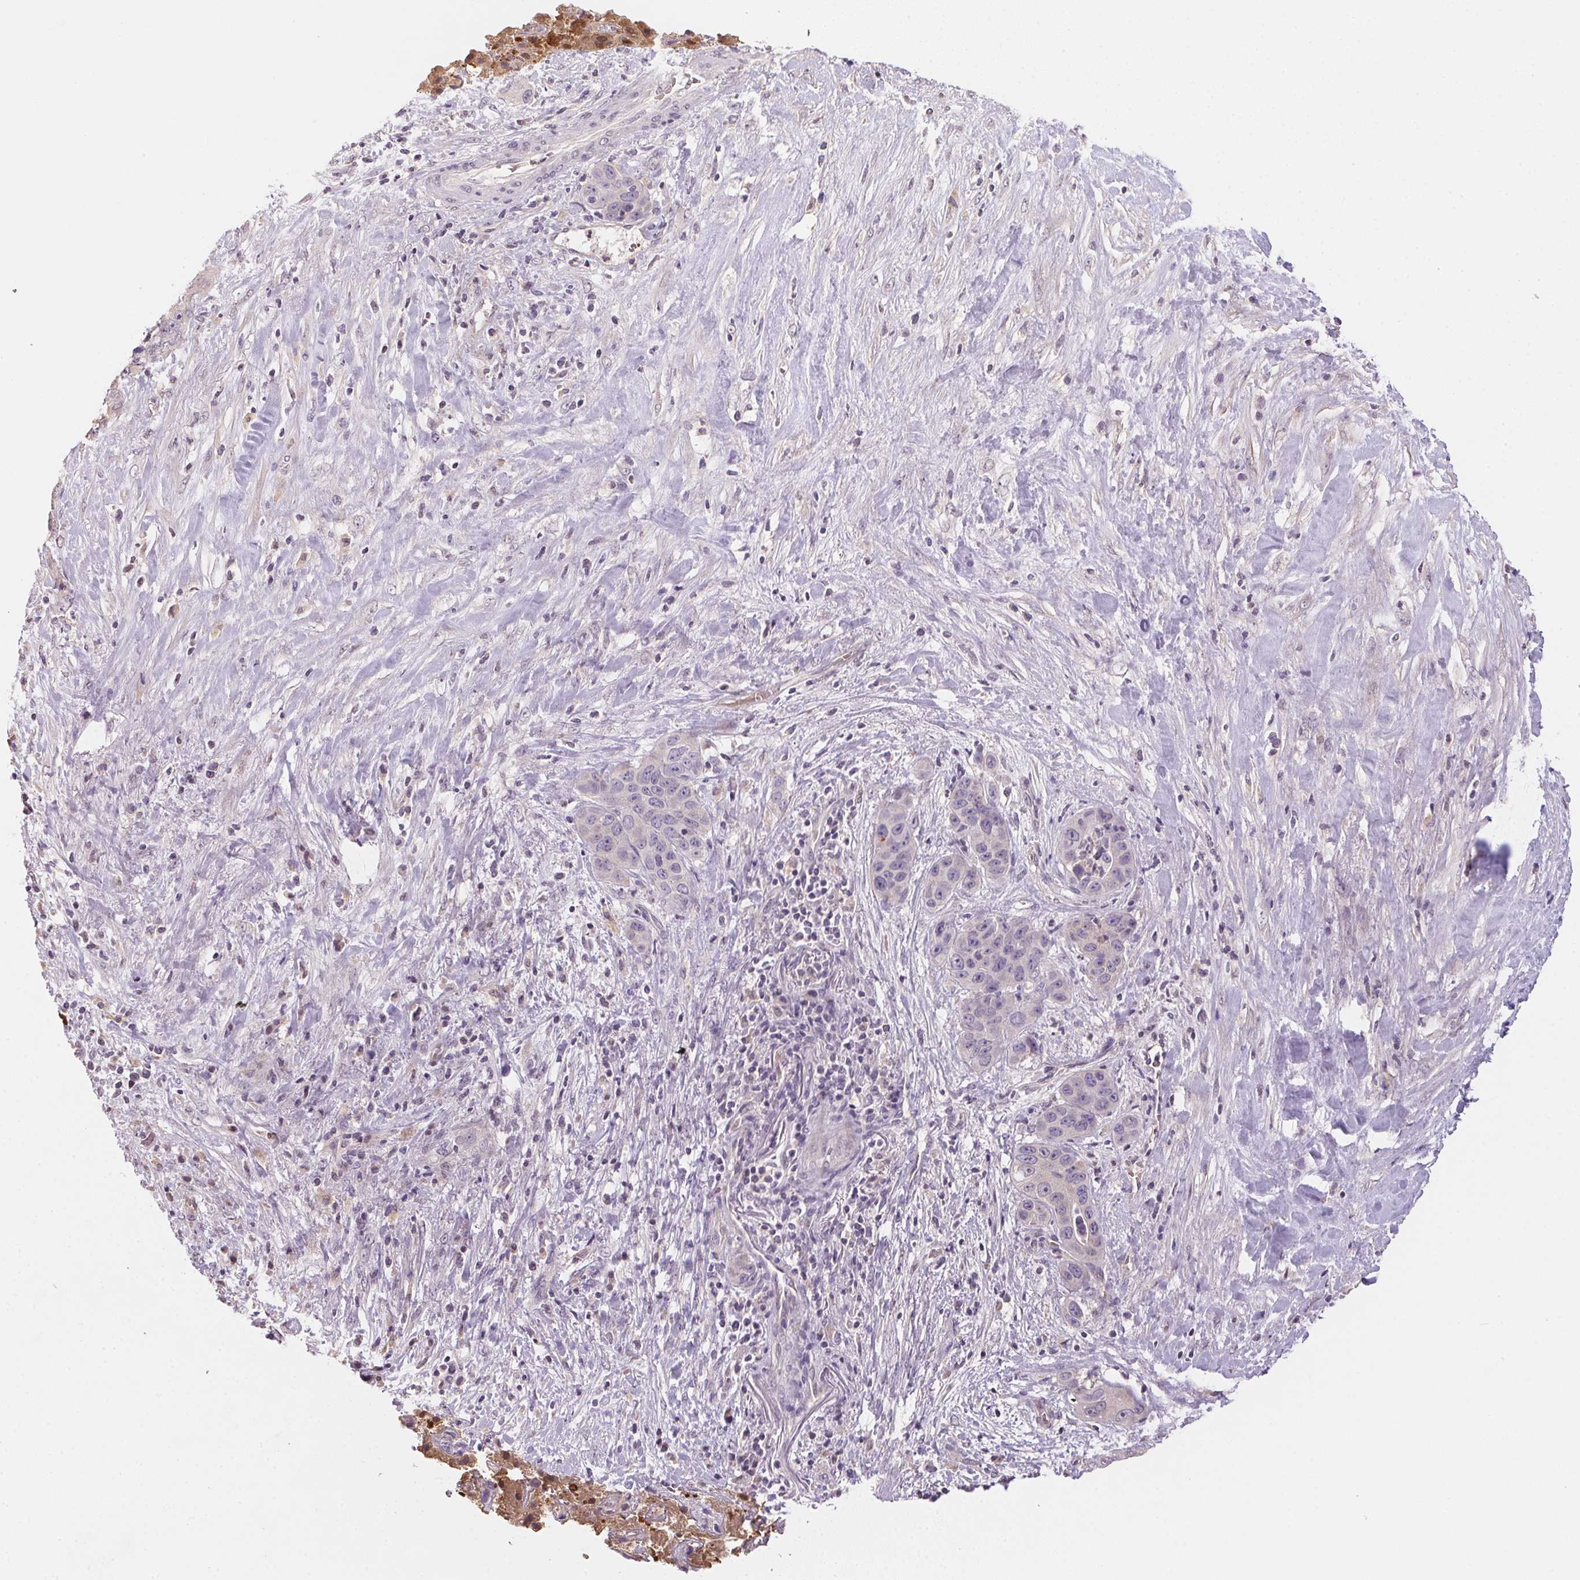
{"staining": {"intensity": "negative", "quantity": "none", "location": "none"}, "tissue": "liver cancer", "cell_type": "Tumor cells", "image_type": "cancer", "snomed": [{"axis": "morphology", "description": "Cholangiocarcinoma"}, {"axis": "topography", "description": "Liver"}], "caption": "The immunohistochemistry (IHC) micrograph has no significant positivity in tumor cells of liver cholangiocarcinoma tissue.", "gene": "ALDH8A1", "patient": {"sex": "female", "age": 52}}